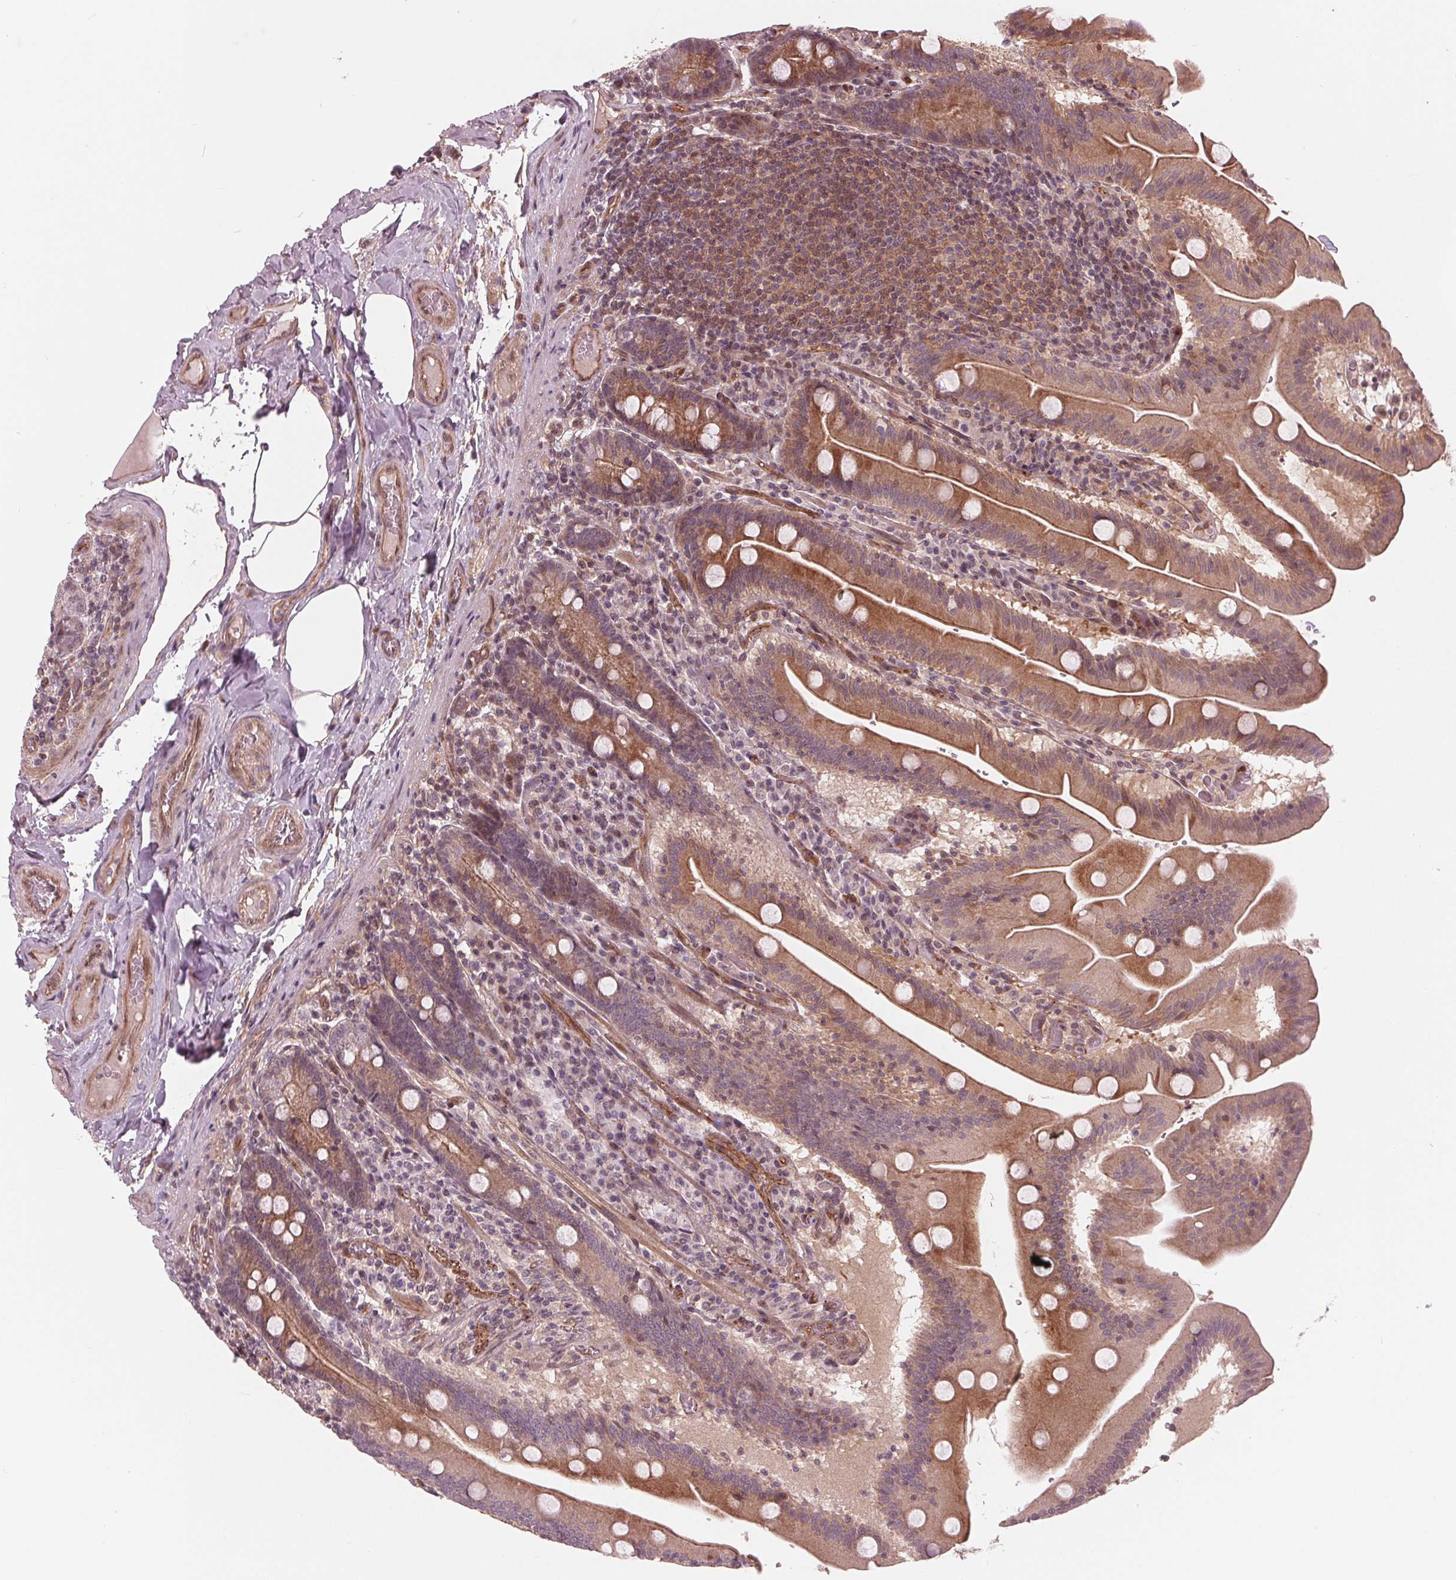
{"staining": {"intensity": "moderate", "quantity": ">75%", "location": "cytoplasmic/membranous"}, "tissue": "small intestine", "cell_type": "Glandular cells", "image_type": "normal", "snomed": [{"axis": "morphology", "description": "Normal tissue, NOS"}, {"axis": "topography", "description": "Small intestine"}], "caption": "Protein analysis of benign small intestine displays moderate cytoplasmic/membranous positivity in about >75% of glandular cells.", "gene": "TXNIP", "patient": {"sex": "male", "age": 37}}